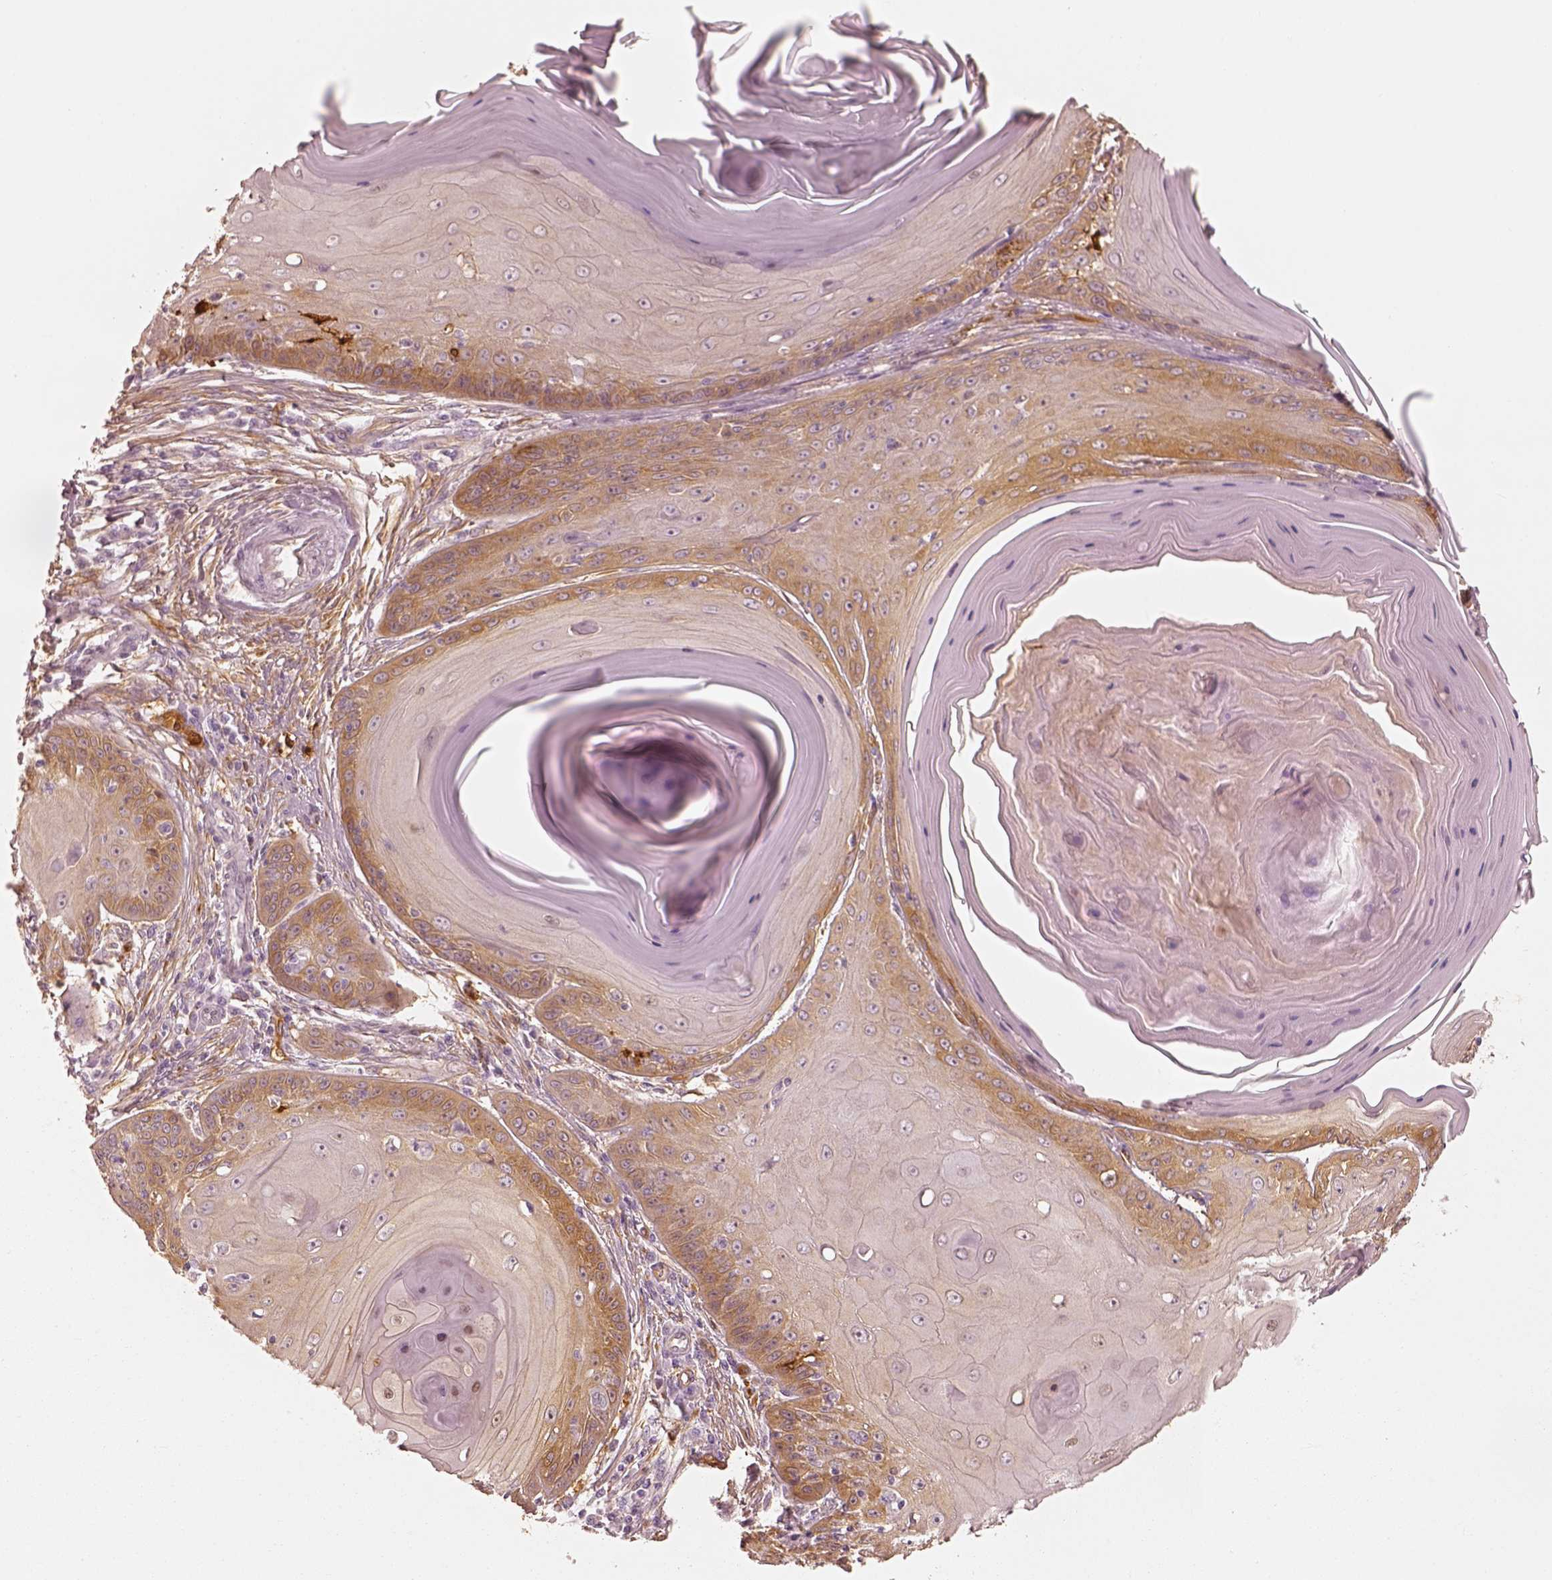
{"staining": {"intensity": "moderate", "quantity": "25%-75%", "location": "cytoplasmic/membranous"}, "tissue": "skin cancer", "cell_type": "Tumor cells", "image_type": "cancer", "snomed": [{"axis": "morphology", "description": "Squamous cell carcinoma, NOS"}, {"axis": "topography", "description": "Skin"}, {"axis": "topography", "description": "Vulva"}], "caption": "Immunohistochemistry (IHC) staining of squamous cell carcinoma (skin), which shows medium levels of moderate cytoplasmic/membranous expression in approximately 25%-75% of tumor cells indicating moderate cytoplasmic/membranous protein positivity. The staining was performed using DAB (brown) for protein detection and nuclei were counterstained in hematoxylin (blue).", "gene": "FSCN1", "patient": {"sex": "female", "age": 85}}